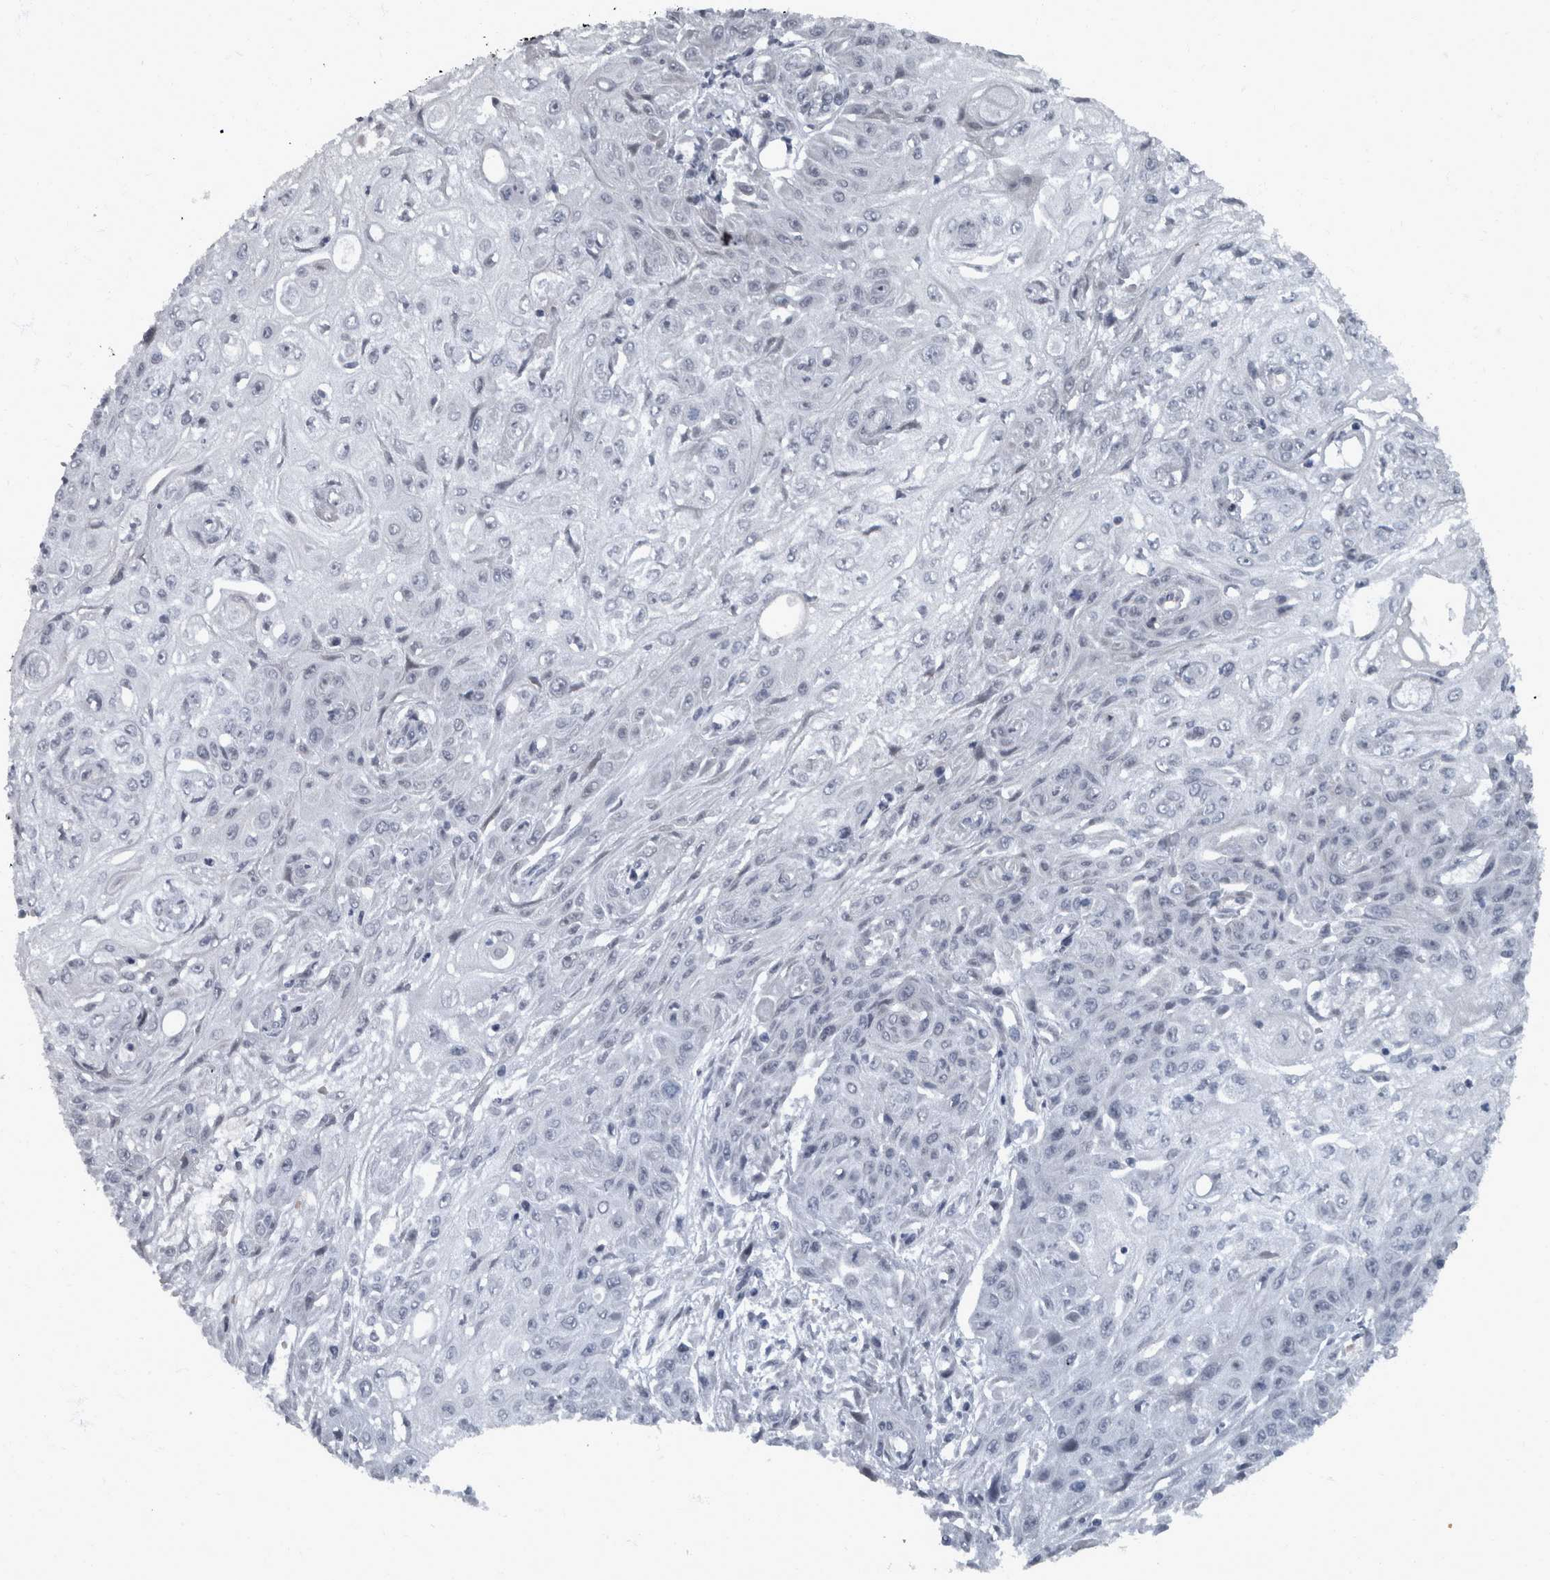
{"staining": {"intensity": "negative", "quantity": "none", "location": "none"}, "tissue": "skin cancer", "cell_type": "Tumor cells", "image_type": "cancer", "snomed": [{"axis": "morphology", "description": "Squamous cell carcinoma, NOS"}, {"axis": "morphology", "description": "Squamous cell carcinoma, metastatic, NOS"}, {"axis": "topography", "description": "Skin"}, {"axis": "topography", "description": "Lymph node"}], "caption": "This is a image of immunohistochemistry staining of metastatic squamous cell carcinoma (skin), which shows no expression in tumor cells. (Stains: DAB immunohistochemistry (IHC) with hematoxylin counter stain, Microscopy: brightfield microscopy at high magnification).", "gene": "WDR33", "patient": {"sex": "male", "age": 75}}